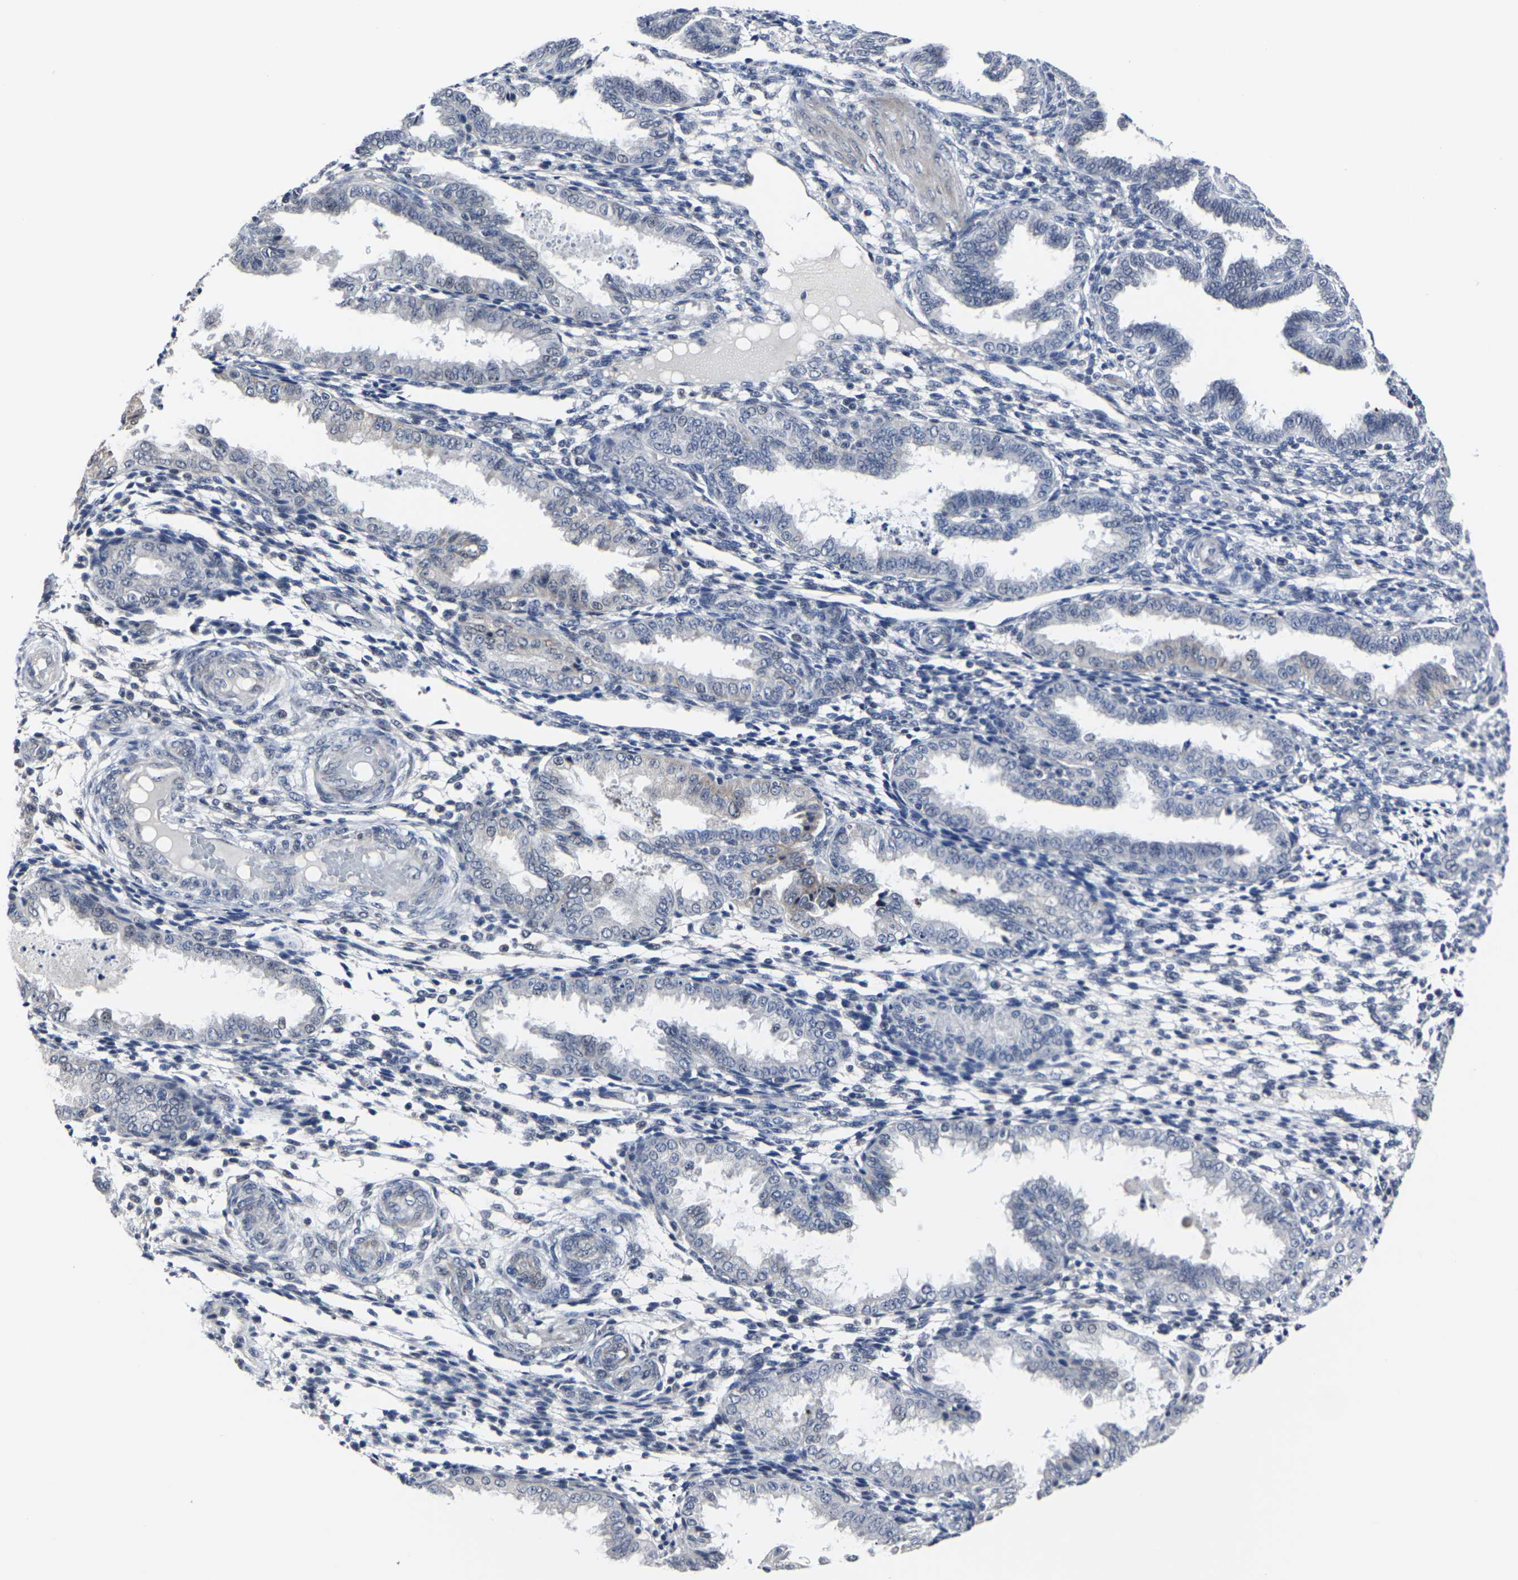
{"staining": {"intensity": "negative", "quantity": "none", "location": "none"}, "tissue": "endometrium", "cell_type": "Cells in endometrial stroma", "image_type": "normal", "snomed": [{"axis": "morphology", "description": "Normal tissue, NOS"}, {"axis": "topography", "description": "Endometrium"}], "caption": "Endometrium stained for a protein using immunohistochemistry (IHC) shows no positivity cells in endometrial stroma.", "gene": "MSANTD4", "patient": {"sex": "female", "age": 33}}